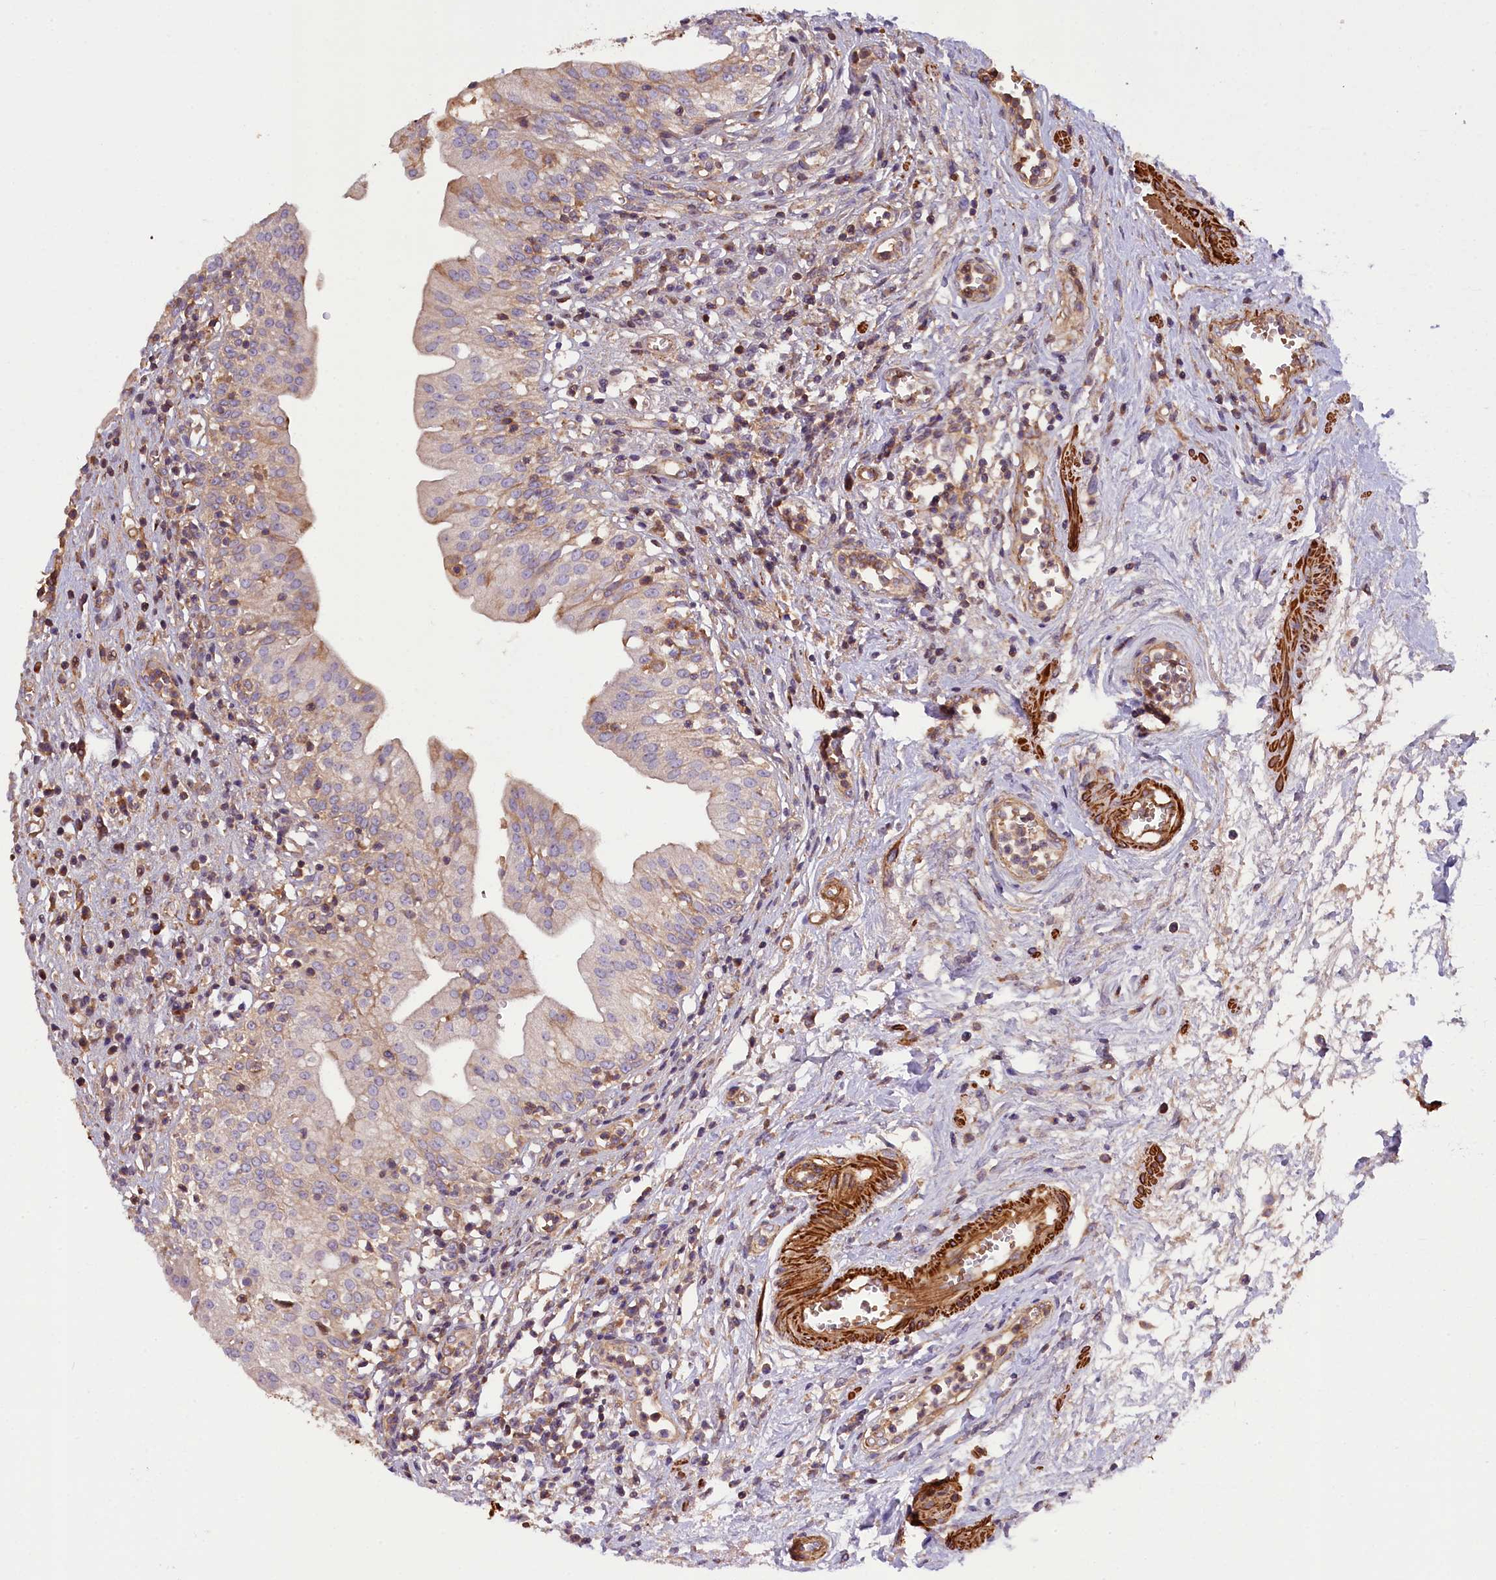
{"staining": {"intensity": "weak", "quantity": "25%-75%", "location": "cytoplasmic/membranous"}, "tissue": "urinary bladder", "cell_type": "Urothelial cells", "image_type": "normal", "snomed": [{"axis": "morphology", "description": "Normal tissue, NOS"}, {"axis": "morphology", "description": "Inflammation, NOS"}, {"axis": "topography", "description": "Urinary bladder"}], "caption": "Urothelial cells show low levels of weak cytoplasmic/membranous positivity in about 25%-75% of cells in unremarkable urinary bladder.", "gene": "FUZ", "patient": {"sex": "male", "age": 63}}